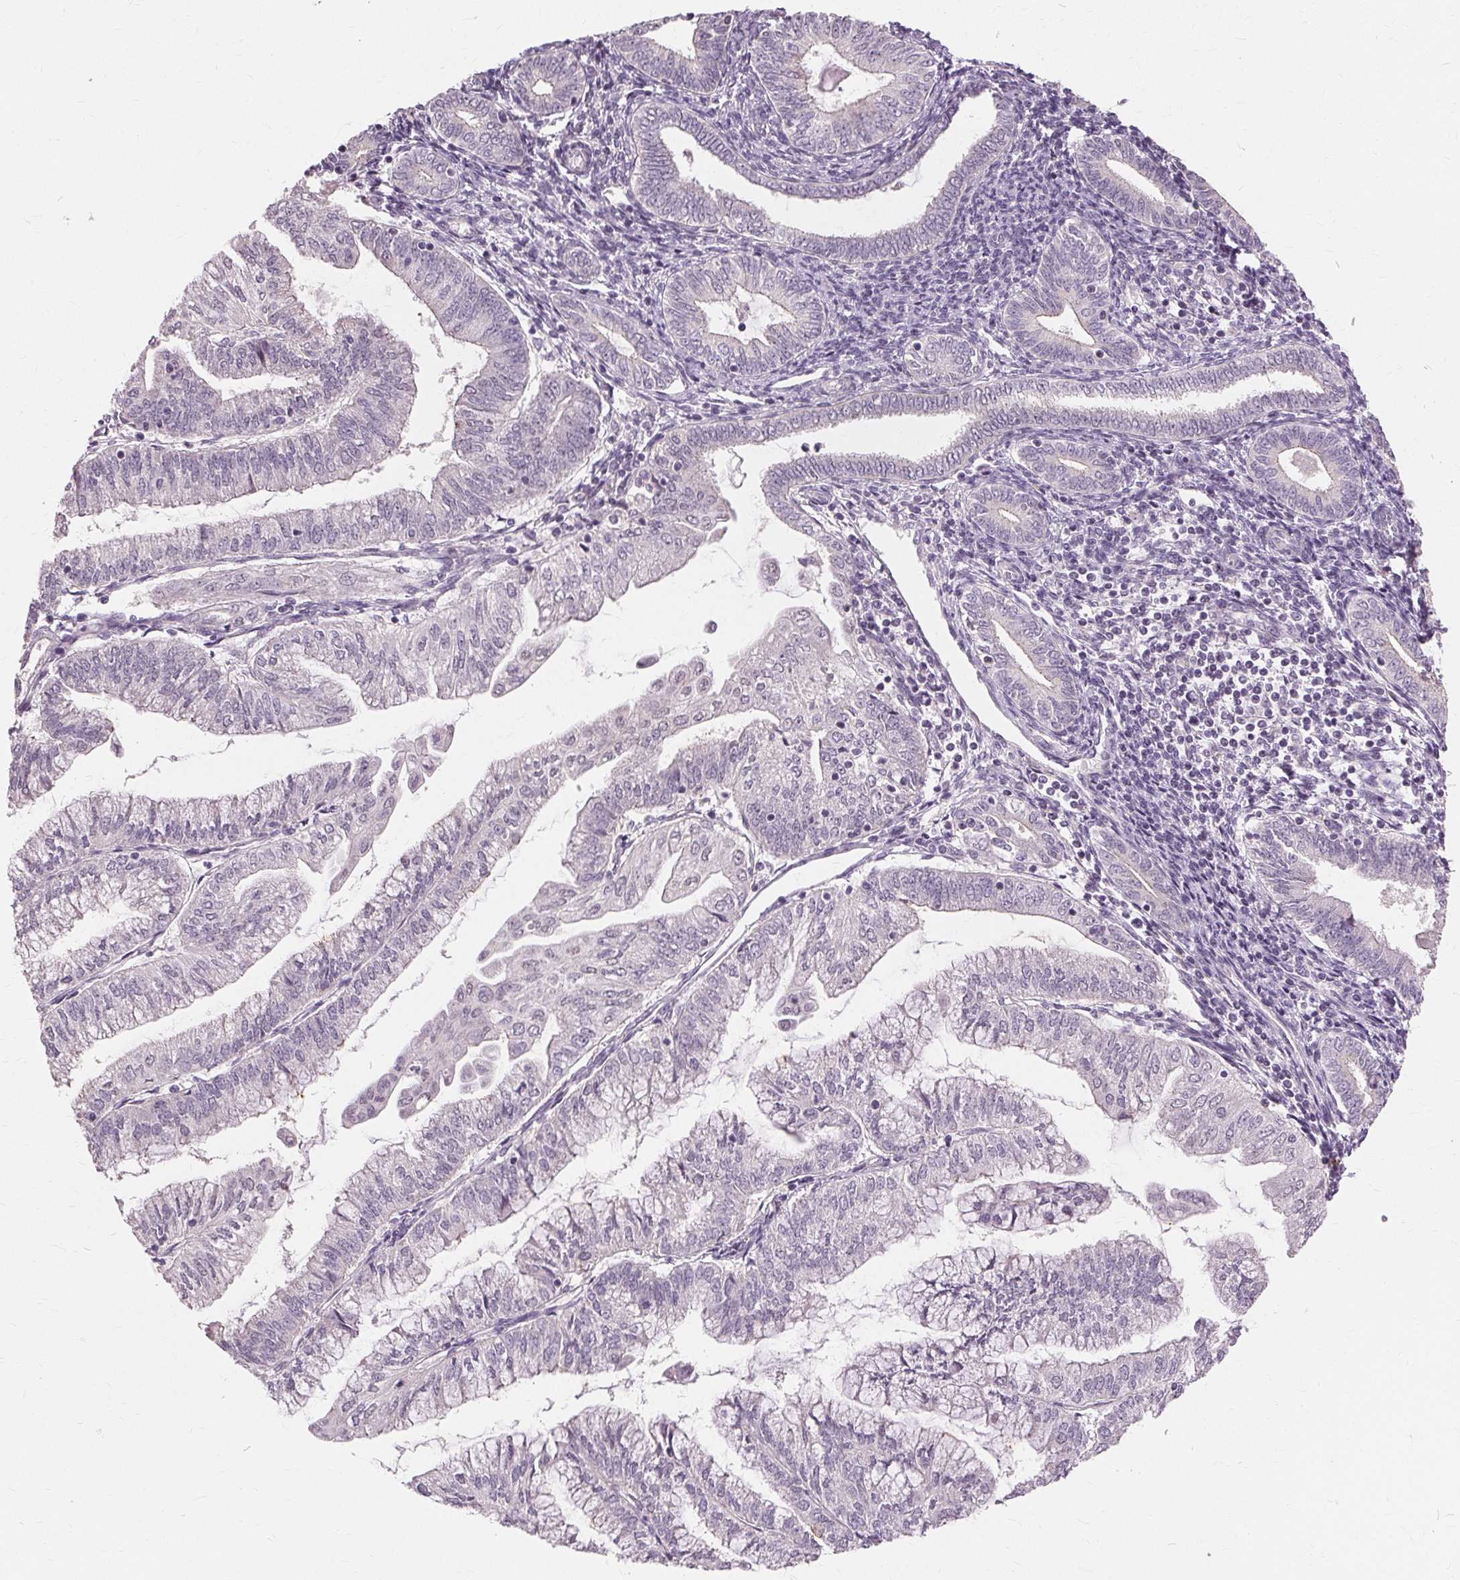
{"staining": {"intensity": "negative", "quantity": "none", "location": "none"}, "tissue": "endometrial cancer", "cell_type": "Tumor cells", "image_type": "cancer", "snomed": [{"axis": "morphology", "description": "Adenocarcinoma, NOS"}, {"axis": "topography", "description": "Endometrium"}], "caption": "This is an immunohistochemistry micrograph of endometrial cancer (adenocarcinoma). There is no expression in tumor cells.", "gene": "SIGLEC6", "patient": {"sex": "female", "age": 55}}